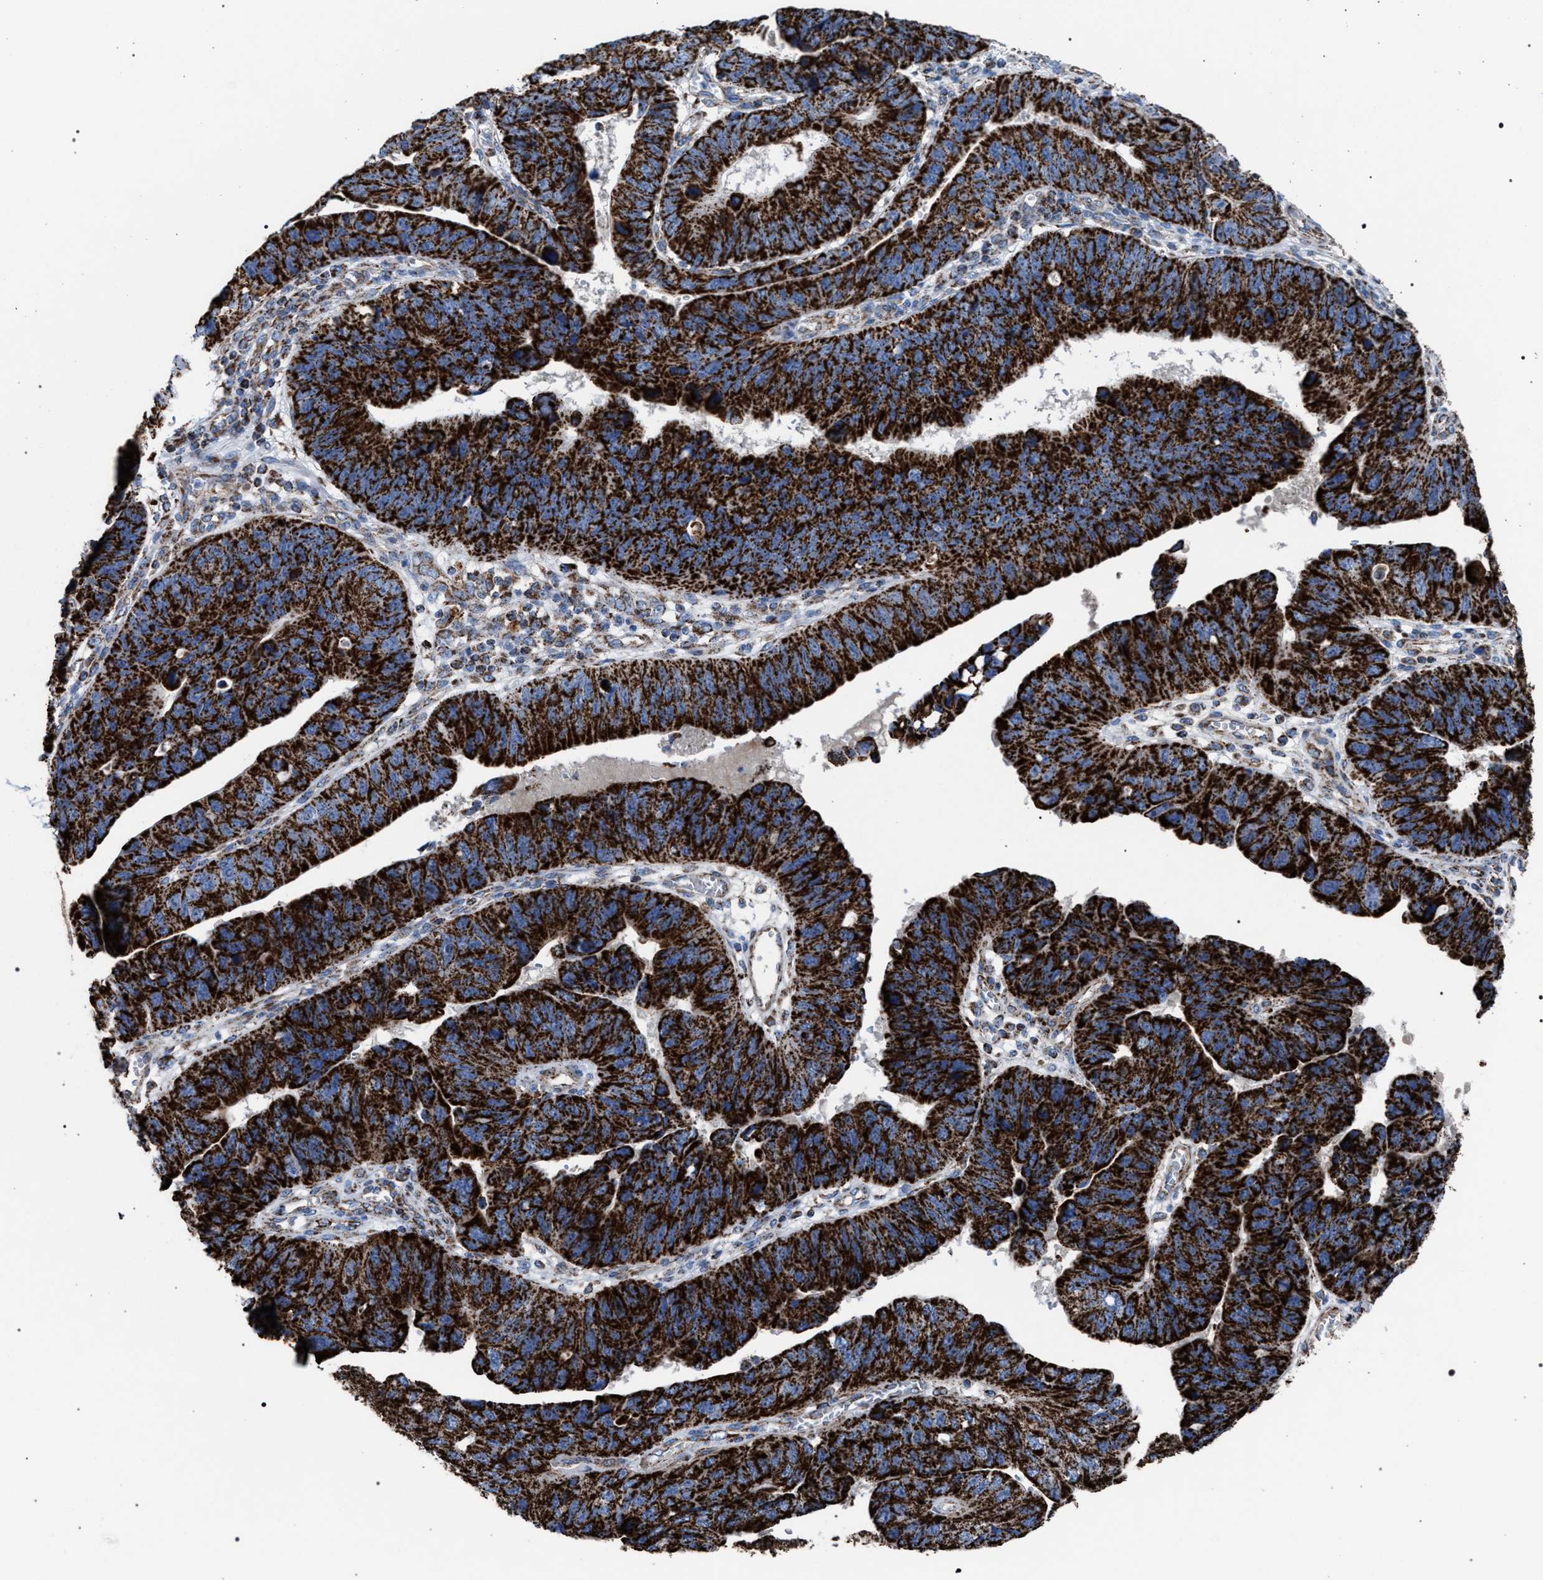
{"staining": {"intensity": "strong", "quantity": ">75%", "location": "cytoplasmic/membranous"}, "tissue": "stomach cancer", "cell_type": "Tumor cells", "image_type": "cancer", "snomed": [{"axis": "morphology", "description": "Adenocarcinoma, NOS"}, {"axis": "topography", "description": "Stomach"}], "caption": "Immunohistochemistry (IHC) of adenocarcinoma (stomach) shows high levels of strong cytoplasmic/membranous expression in approximately >75% of tumor cells.", "gene": "VPS13A", "patient": {"sex": "male", "age": 59}}